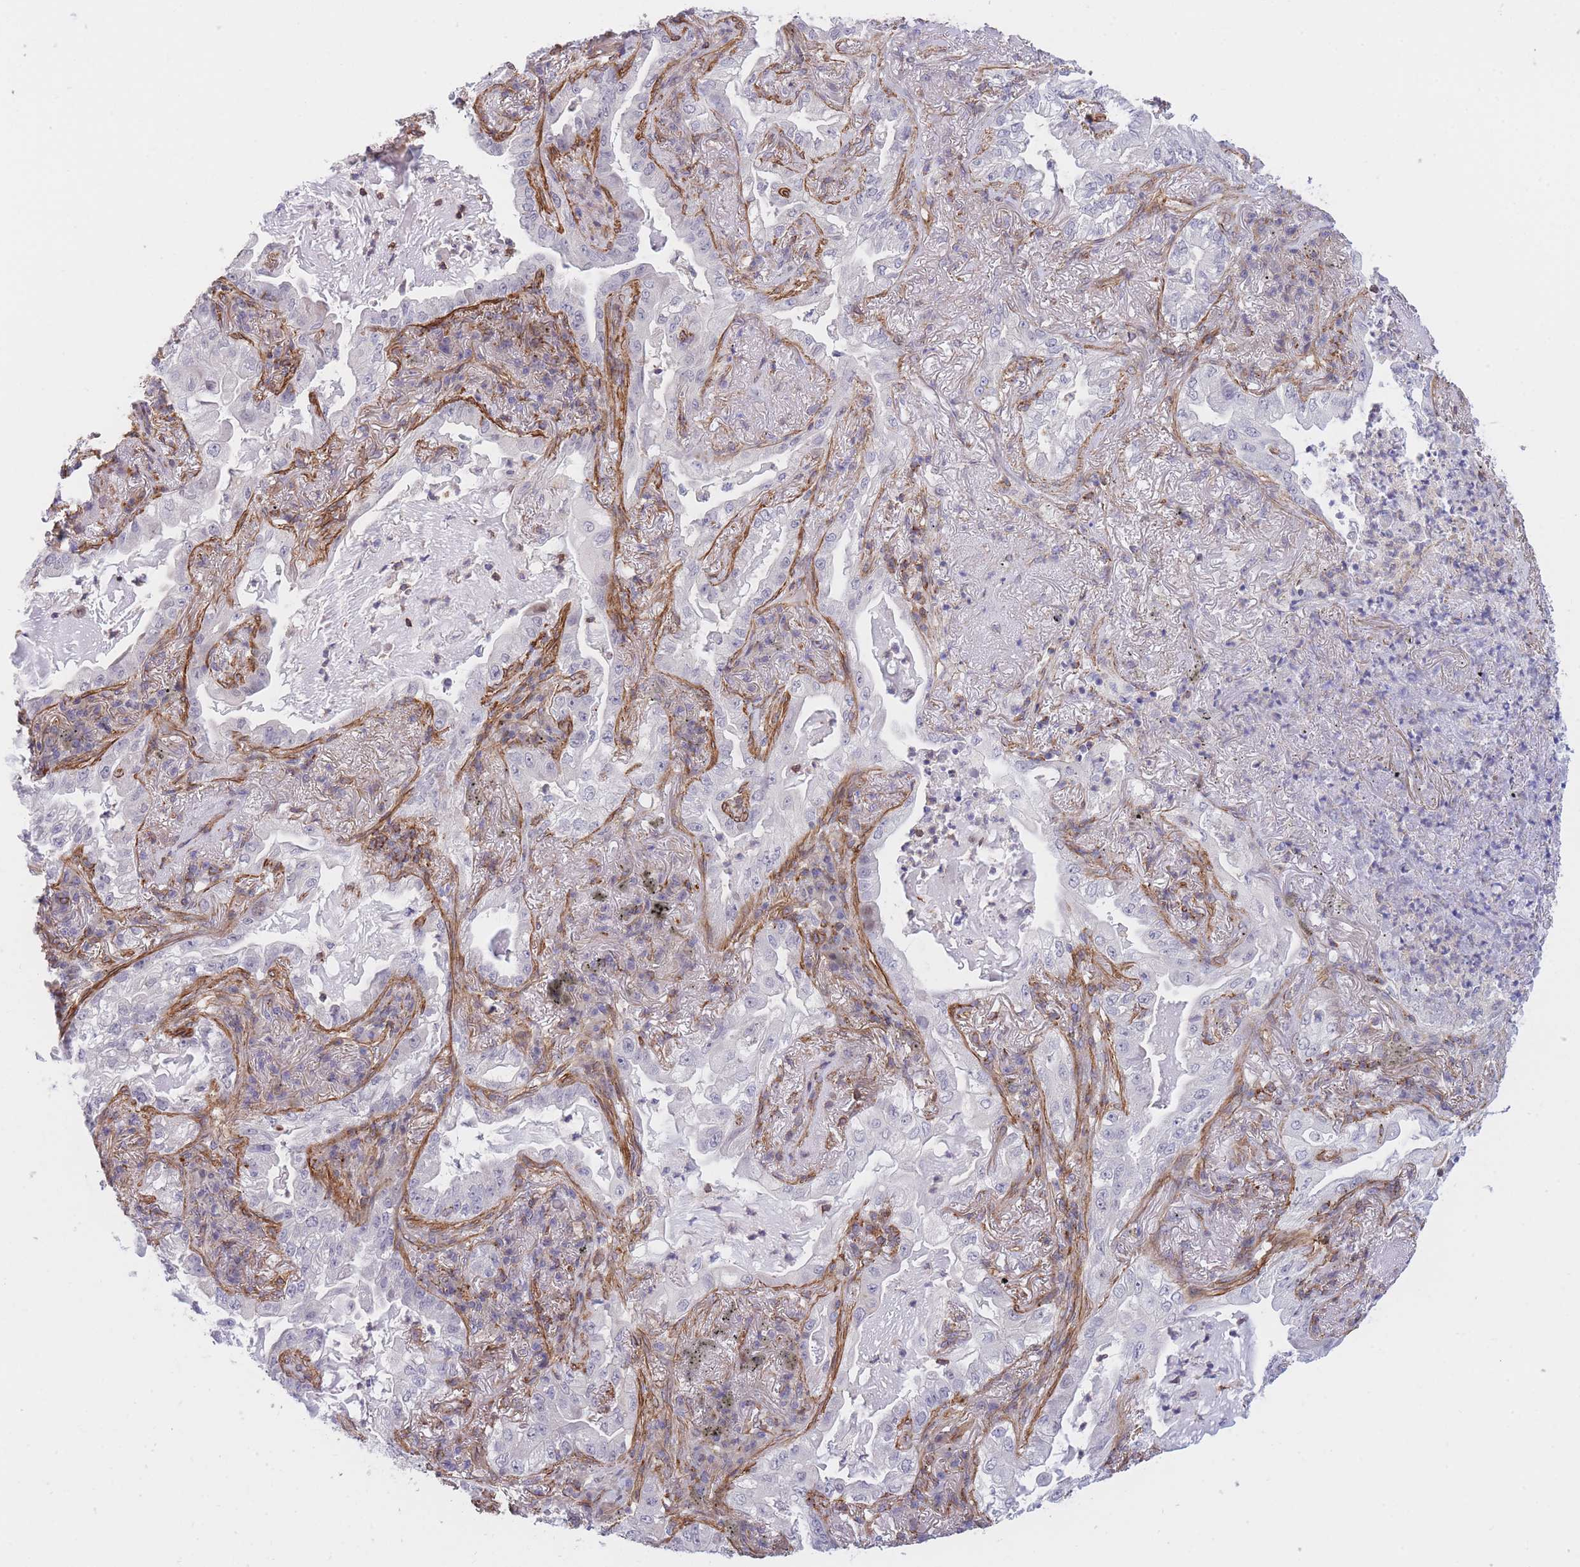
{"staining": {"intensity": "negative", "quantity": "none", "location": "none"}, "tissue": "lung cancer", "cell_type": "Tumor cells", "image_type": "cancer", "snomed": [{"axis": "morphology", "description": "Adenocarcinoma, NOS"}, {"axis": "topography", "description": "Lung"}], "caption": "This photomicrograph is of lung adenocarcinoma stained with immunohistochemistry (IHC) to label a protein in brown with the nuclei are counter-stained blue. There is no positivity in tumor cells.", "gene": "CDC25B", "patient": {"sex": "female", "age": 73}}